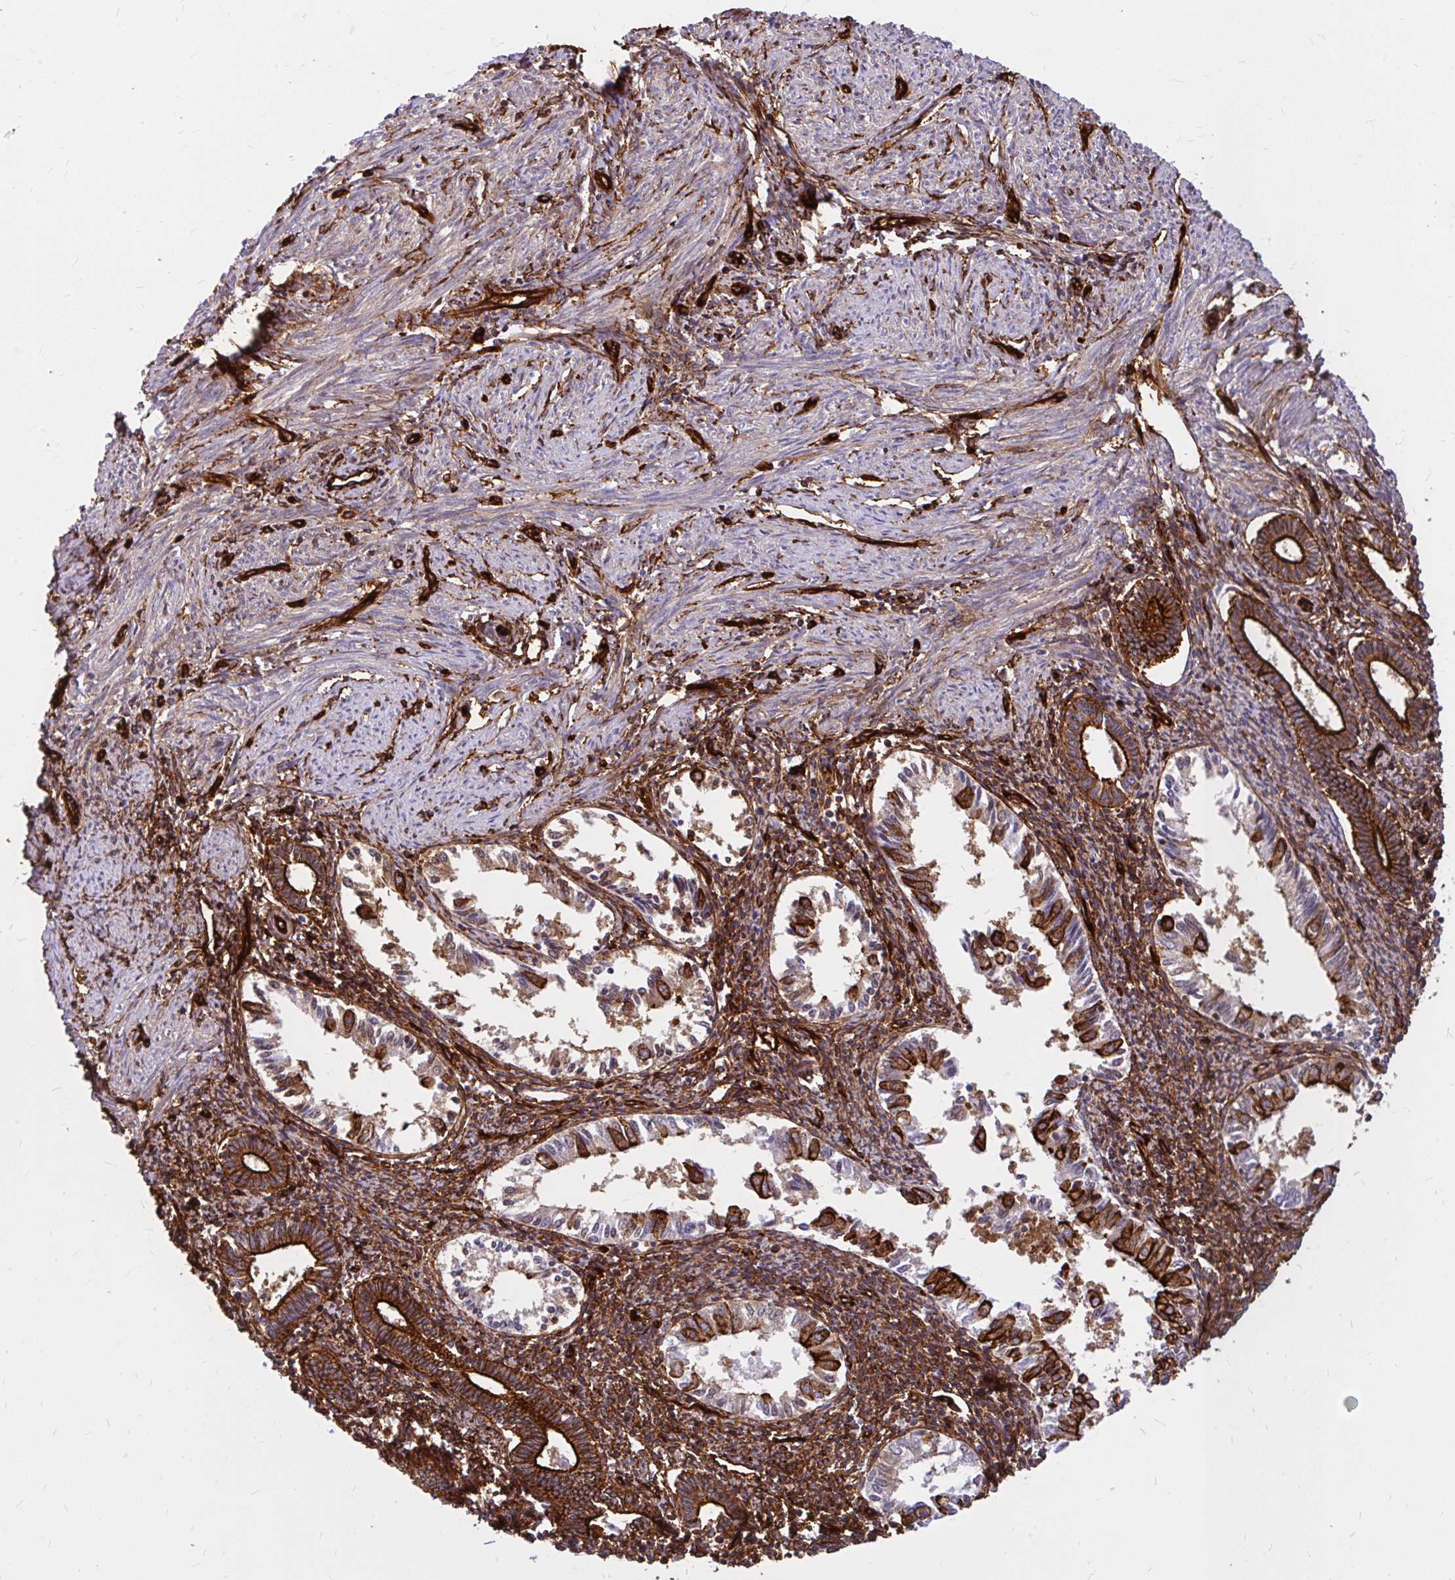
{"staining": {"intensity": "strong", "quantity": ">75%", "location": "cytoplasmic/membranous"}, "tissue": "endometrium", "cell_type": "Cells in endometrial stroma", "image_type": "normal", "snomed": [{"axis": "morphology", "description": "Normal tissue, NOS"}, {"axis": "topography", "description": "Endometrium"}], "caption": "A micrograph of endometrium stained for a protein shows strong cytoplasmic/membranous brown staining in cells in endometrial stroma.", "gene": "MAP1LC3B2", "patient": {"sex": "female", "age": 41}}